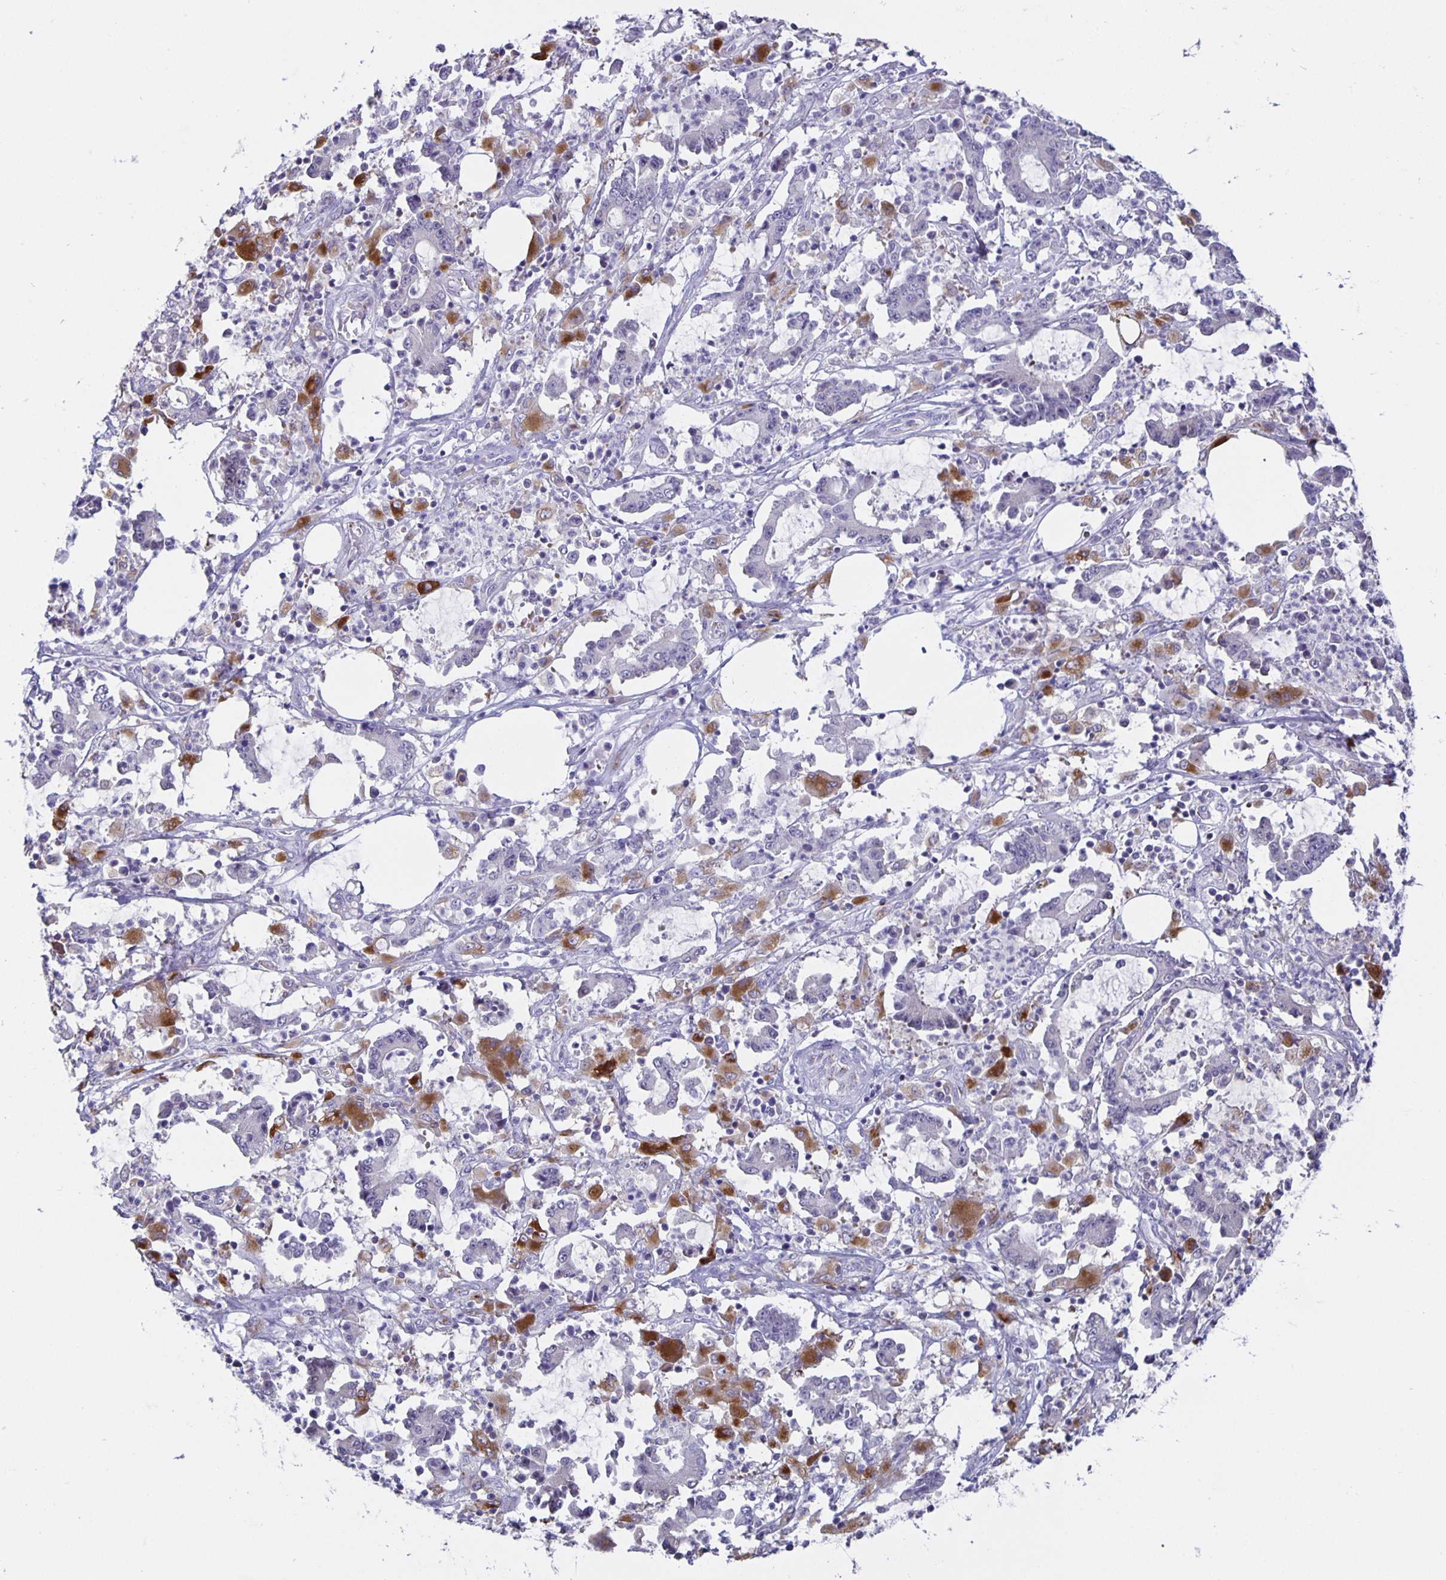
{"staining": {"intensity": "negative", "quantity": "none", "location": "none"}, "tissue": "stomach cancer", "cell_type": "Tumor cells", "image_type": "cancer", "snomed": [{"axis": "morphology", "description": "Adenocarcinoma, NOS"}, {"axis": "topography", "description": "Stomach, upper"}], "caption": "This histopathology image is of stomach adenocarcinoma stained with IHC to label a protein in brown with the nuclei are counter-stained blue. There is no staining in tumor cells.", "gene": "LIPA", "patient": {"sex": "male", "age": 68}}